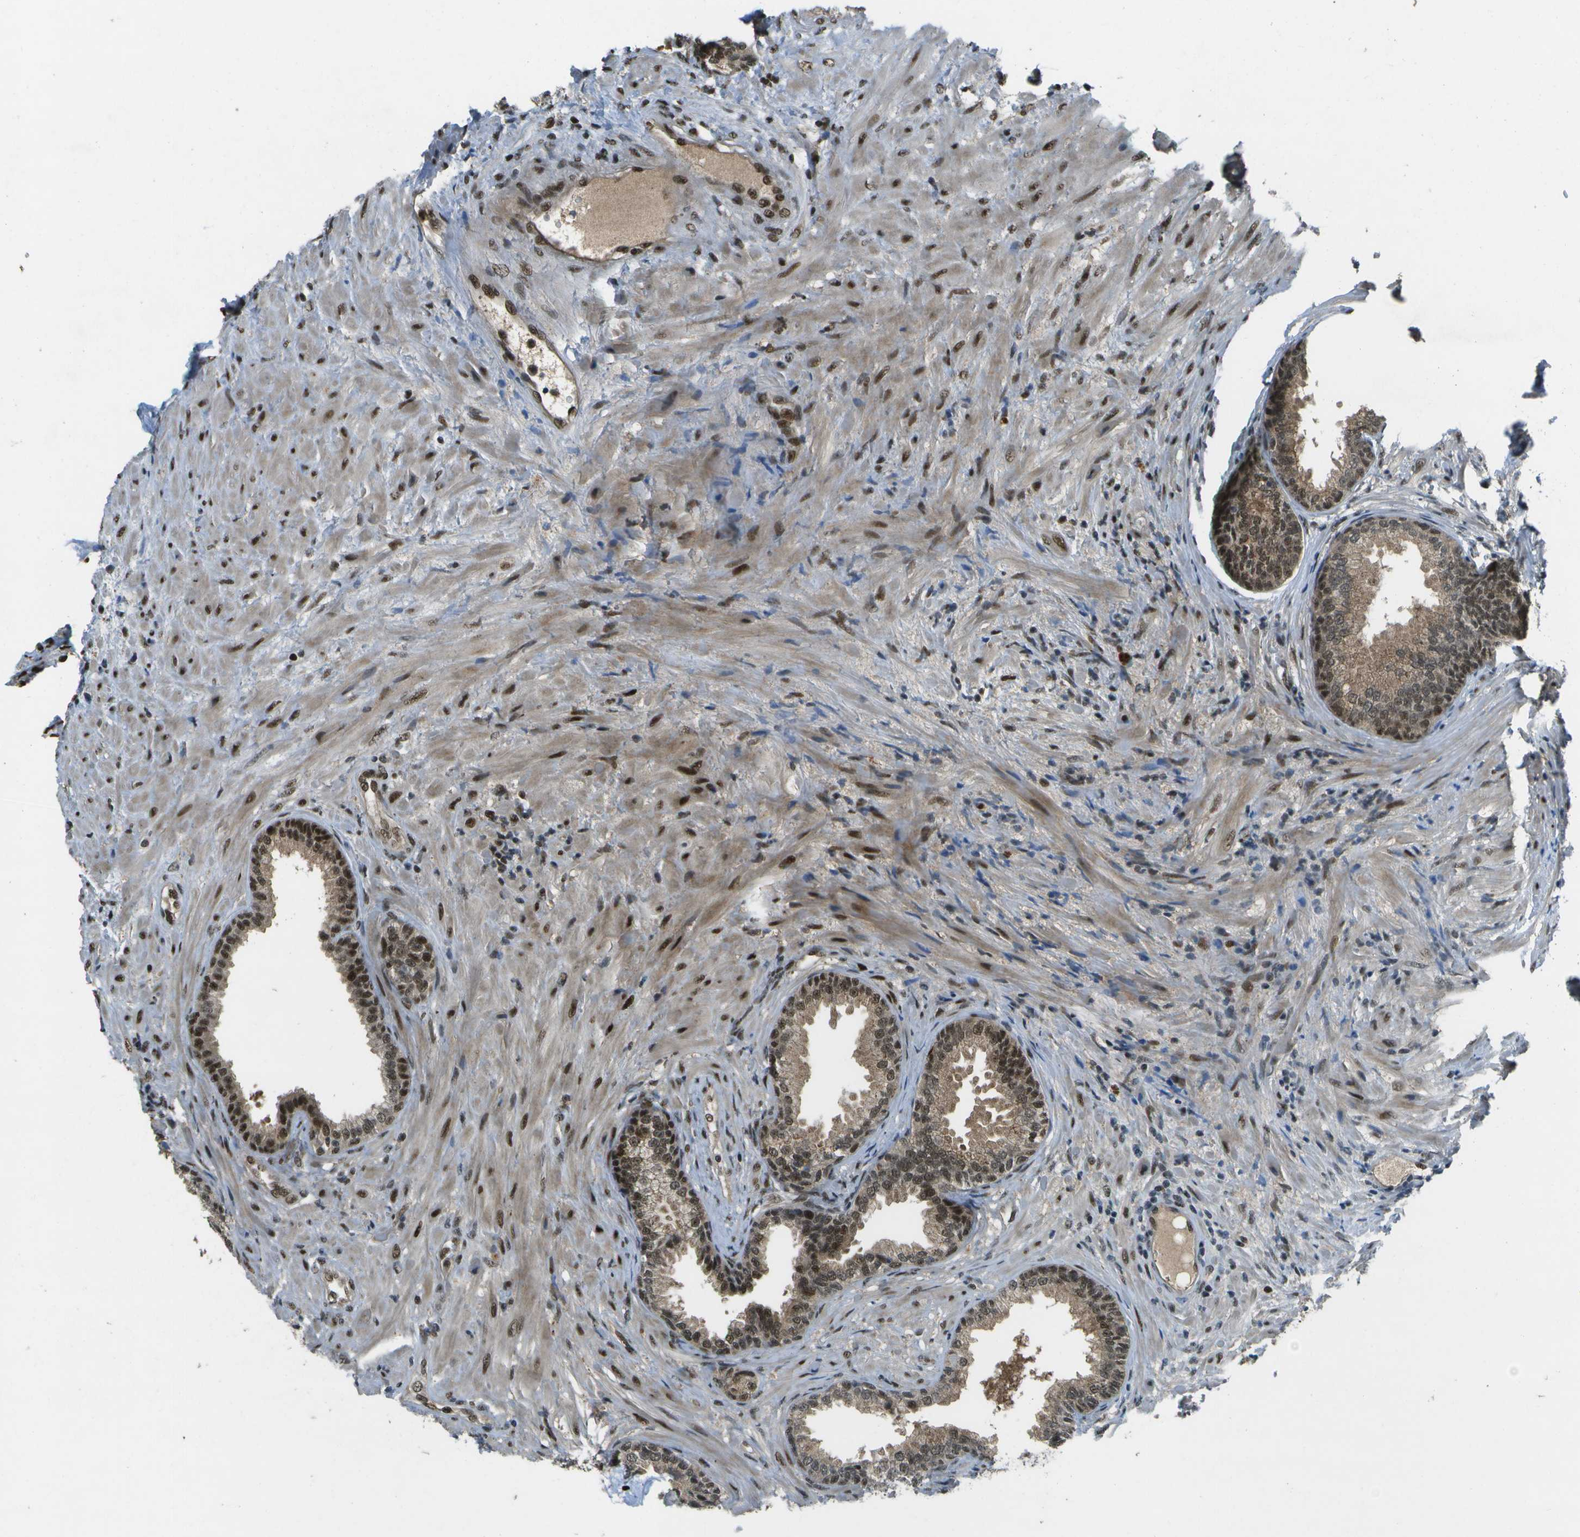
{"staining": {"intensity": "strong", "quantity": ">75%", "location": "cytoplasmic/membranous,nuclear"}, "tissue": "prostate", "cell_type": "Glandular cells", "image_type": "normal", "snomed": [{"axis": "morphology", "description": "Normal tissue, NOS"}, {"axis": "topography", "description": "Prostate"}], "caption": "IHC (DAB) staining of unremarkable prostate shows strong cytoplasmic/membranous,nuclear protein expression in approximately >75% of glandular cells.", "gene": "GANC", "patient": {"sex": "male", "age": 76}}